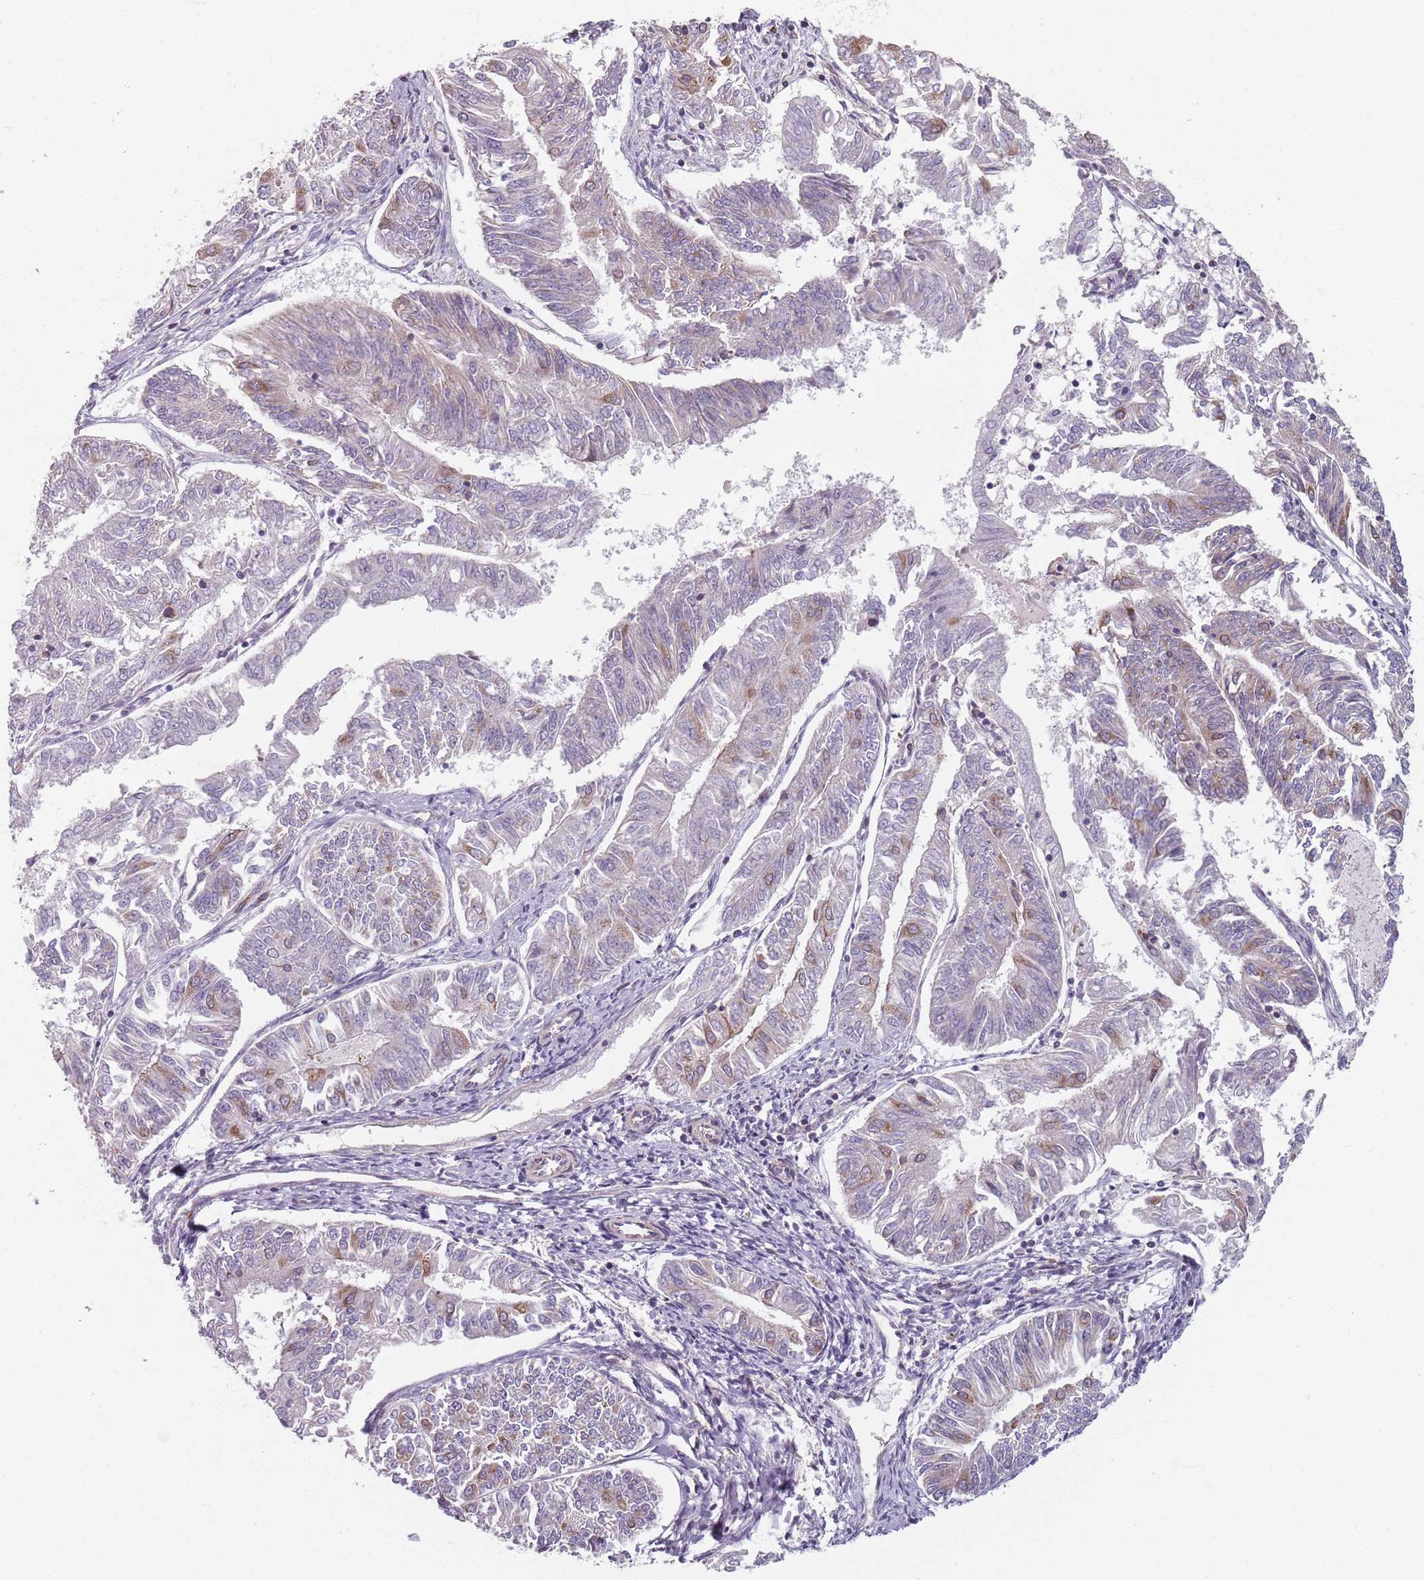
{"staining": {"intensity": "moderate", "quantity": "<25%", "location": "cytoplasmic/membranous"}, "tissue": "endometrial cancer", "cell_type": "Tumor cells", "image_type": "cancer", "snomed": [{"axis": "morphology", "description": "Adenocarcinoma, NOS"}, {"axis": "topography", "description": "Endometrium"}], "caption": "This histopathology image shows adenocarcinoma (endometrial) stained with IHC to label a protein in brown. The cytoplasmic/membranous of tumor cells show moderate positivity for the protein. Nuclei are counter-stained blue.", "gene": "NOTCH3", "patient": {"sex": "female", "age": 58}}